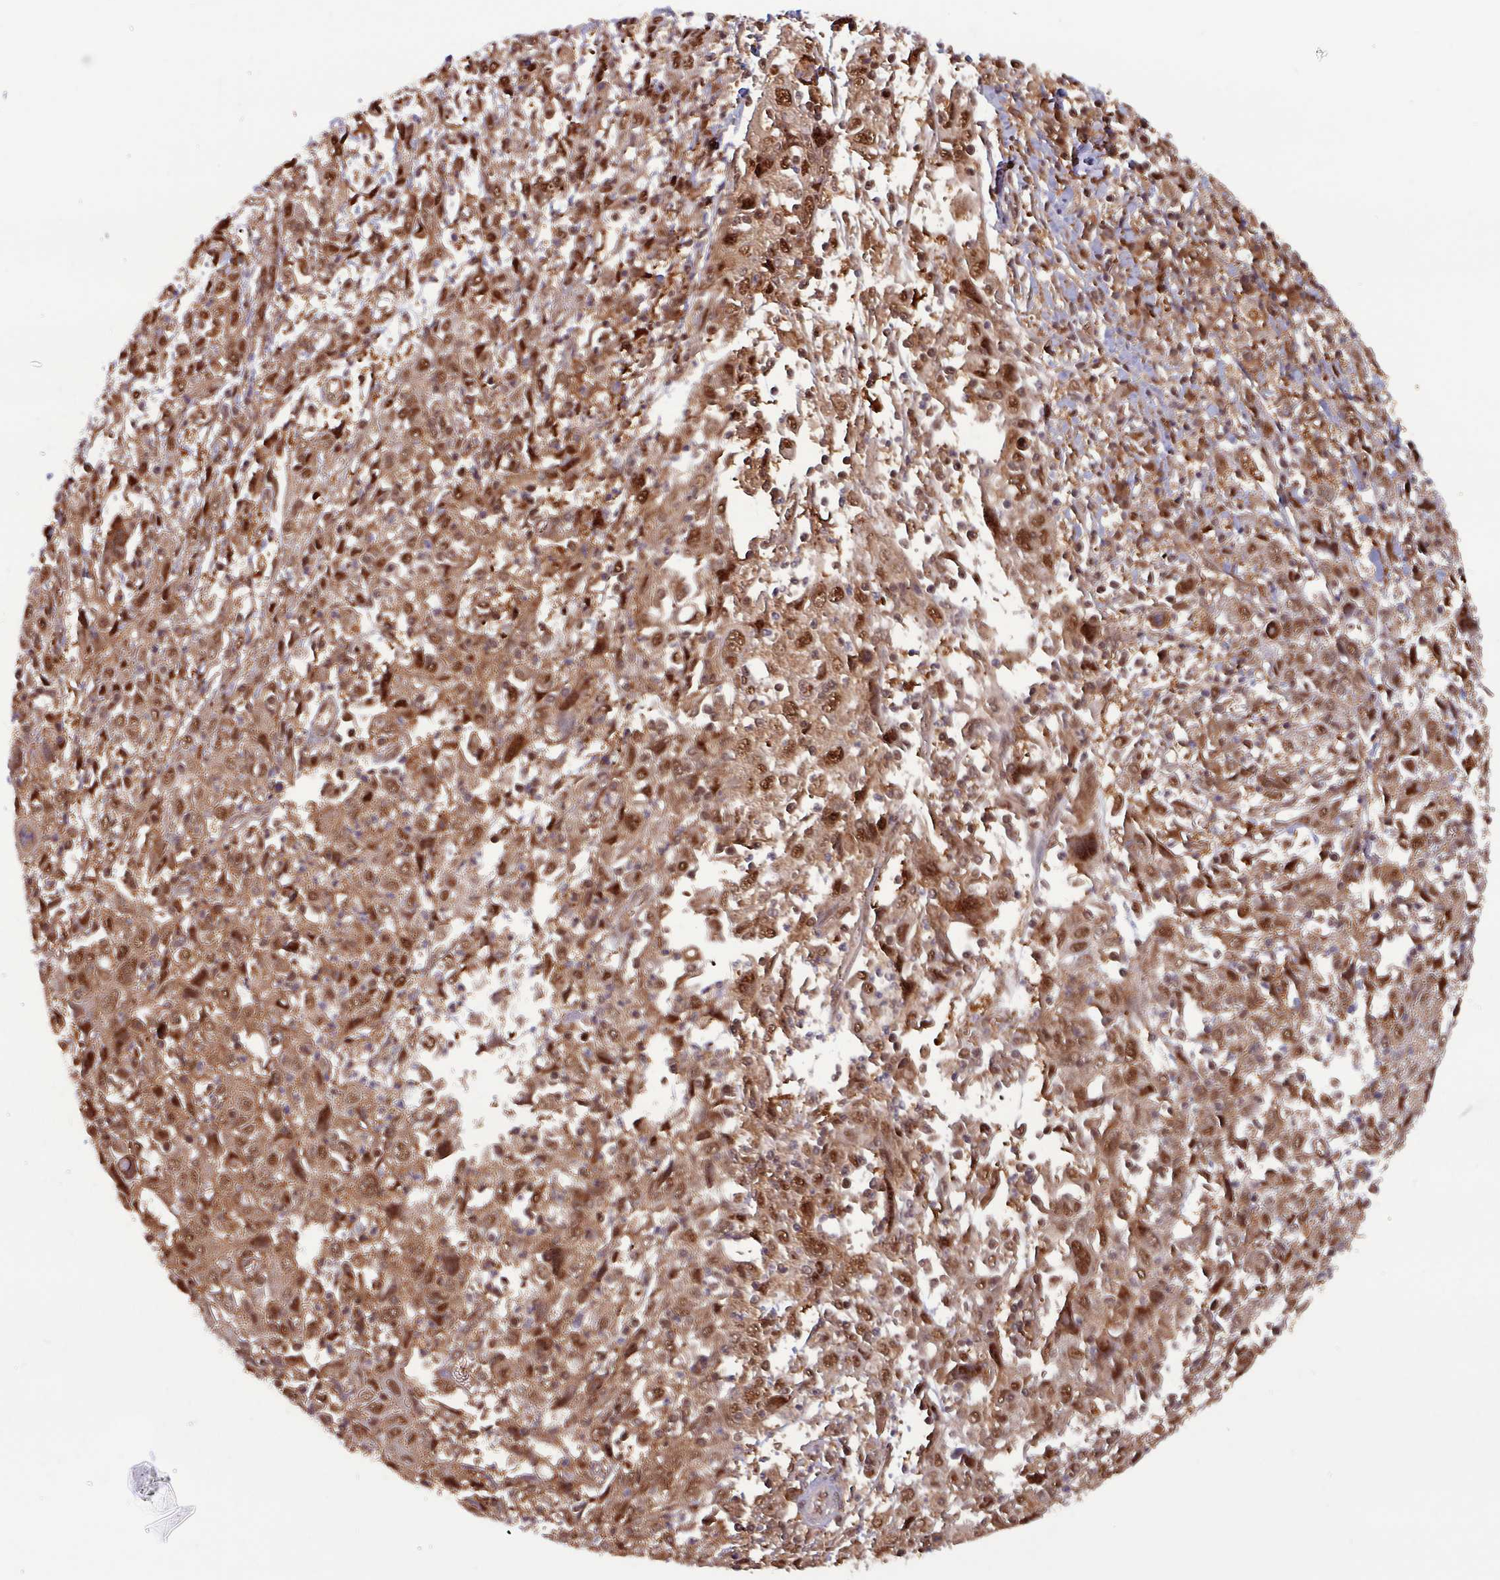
{"staining": {"intensity": "moderate", "quantity": ">75%", "location": "cytoplasmic/membranous,nuclear"}, "tissue": "cervical cancer", "cell_type": "Tumor cells", "image_type": "cancer", "snomed": [{"axis": "morphology", "description": "Squamous cell carcinoma, NOS"}, {"axis": "topography", "description": "Cervix"}], "caption": "A photomicrograph showing moderate cytoplasmic/membranous and nuclear positivity in about >75% of tumor cells in cervical cancer (squamous cell carcinoma), as visualized by brown immunohistochemical staining.", "gene": "PSMB8", "patient": {"sex": "female", "age": 46}}